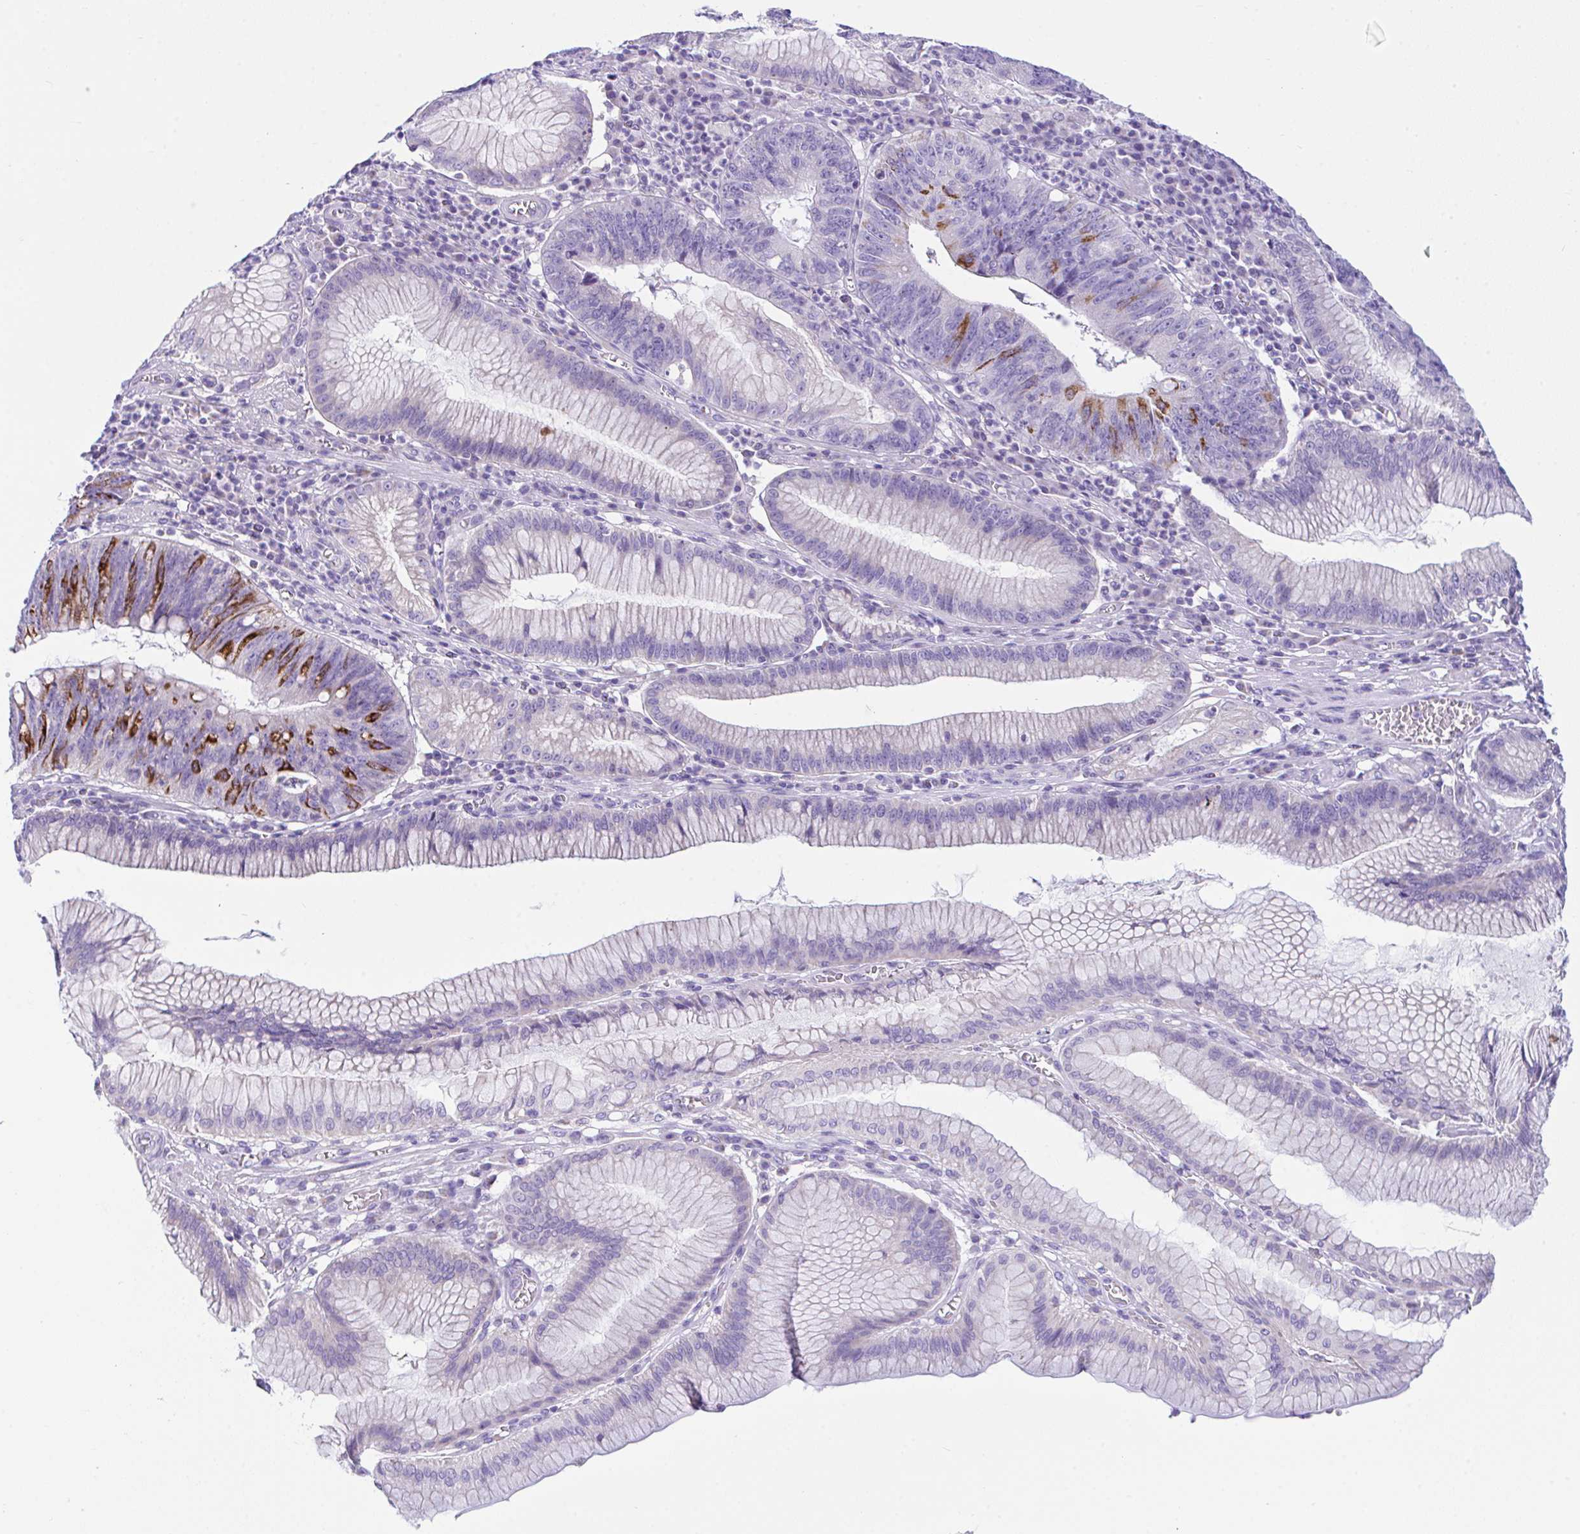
{"staining": {"intensity": "strong", "quantity": "<25%", "location": "cytoplasmic/membranous"}, "tissue": "stomach cancer", "cell_type": "Tumor cells", "image_type": "cancer", "snomed": [{"axis": "morphology", "description": "Adenocarcinoma, NOS"}, {"axis": "topography", "description": "Stomach"}], "caption": "Immunohistochemistry (DAB) staining of stomach cancer exhibits strong cytoplasmic/membranous protein staining in about <25% of tumor cells.", "gene": "NLRP8", "patient": {"sex": "male", "age": 59}}